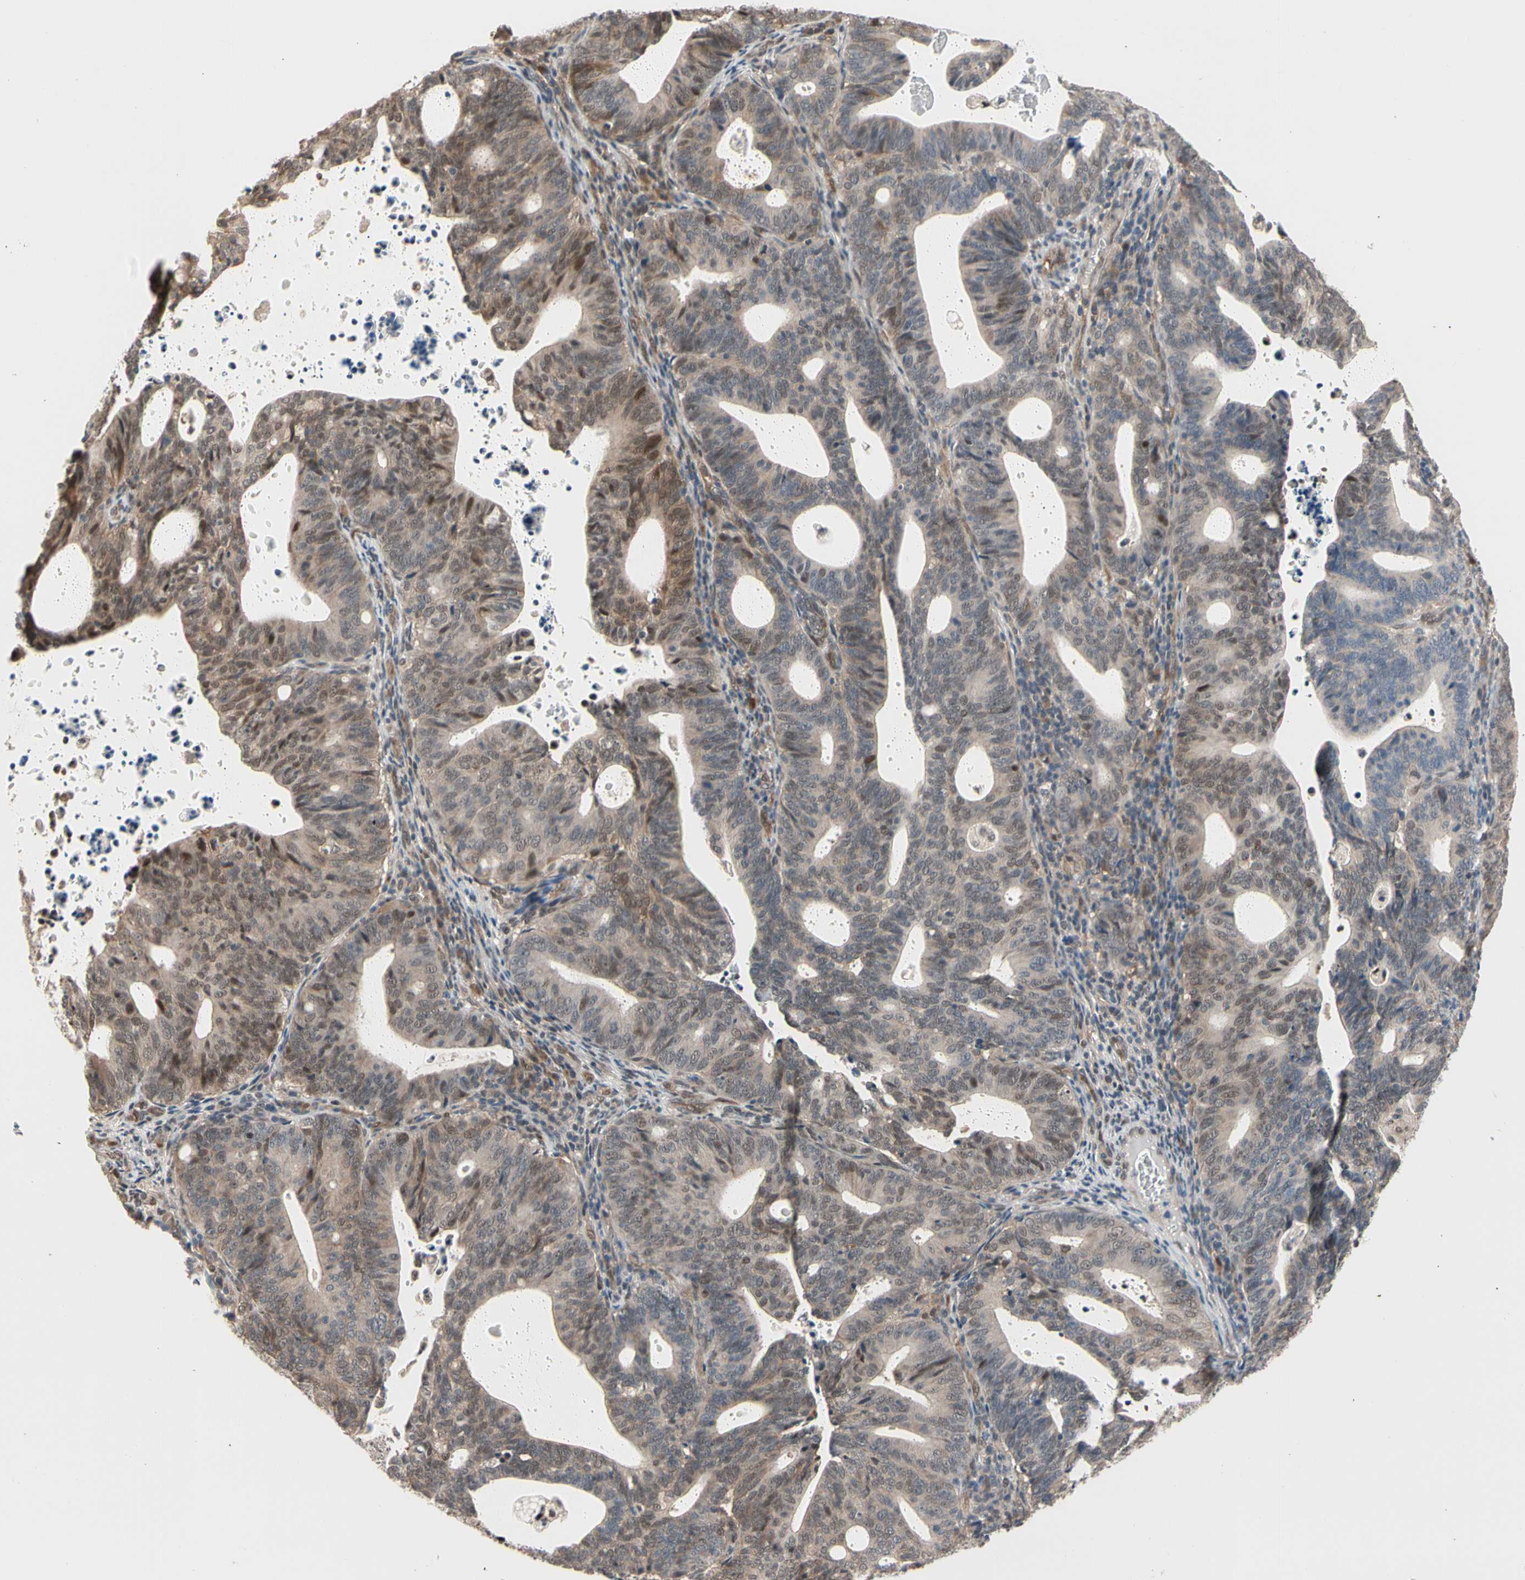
{"staining": {"intensity": "moderate", "quantity": ">75%", "location": "cytoplasmic/membranous,nuclear"}, "tissue": "endometrial cancer", "cell_type": "Tumor cells", "image_type": "cancer", "snomed": [{"axis": "morphology", "description": "Adenocarcinoma, NOS"}, {"axis": "topography", "description": "Uterus"}], "caption": "Endometrial cancer stained with DAB immunohistochemistry shows medium levels of moderate cytoplasmic/membranous and nuclear positivity in approximately >75% of tumor cells.", "gene": "NGEF", "patient": {"sex": "female", "age": 83}}